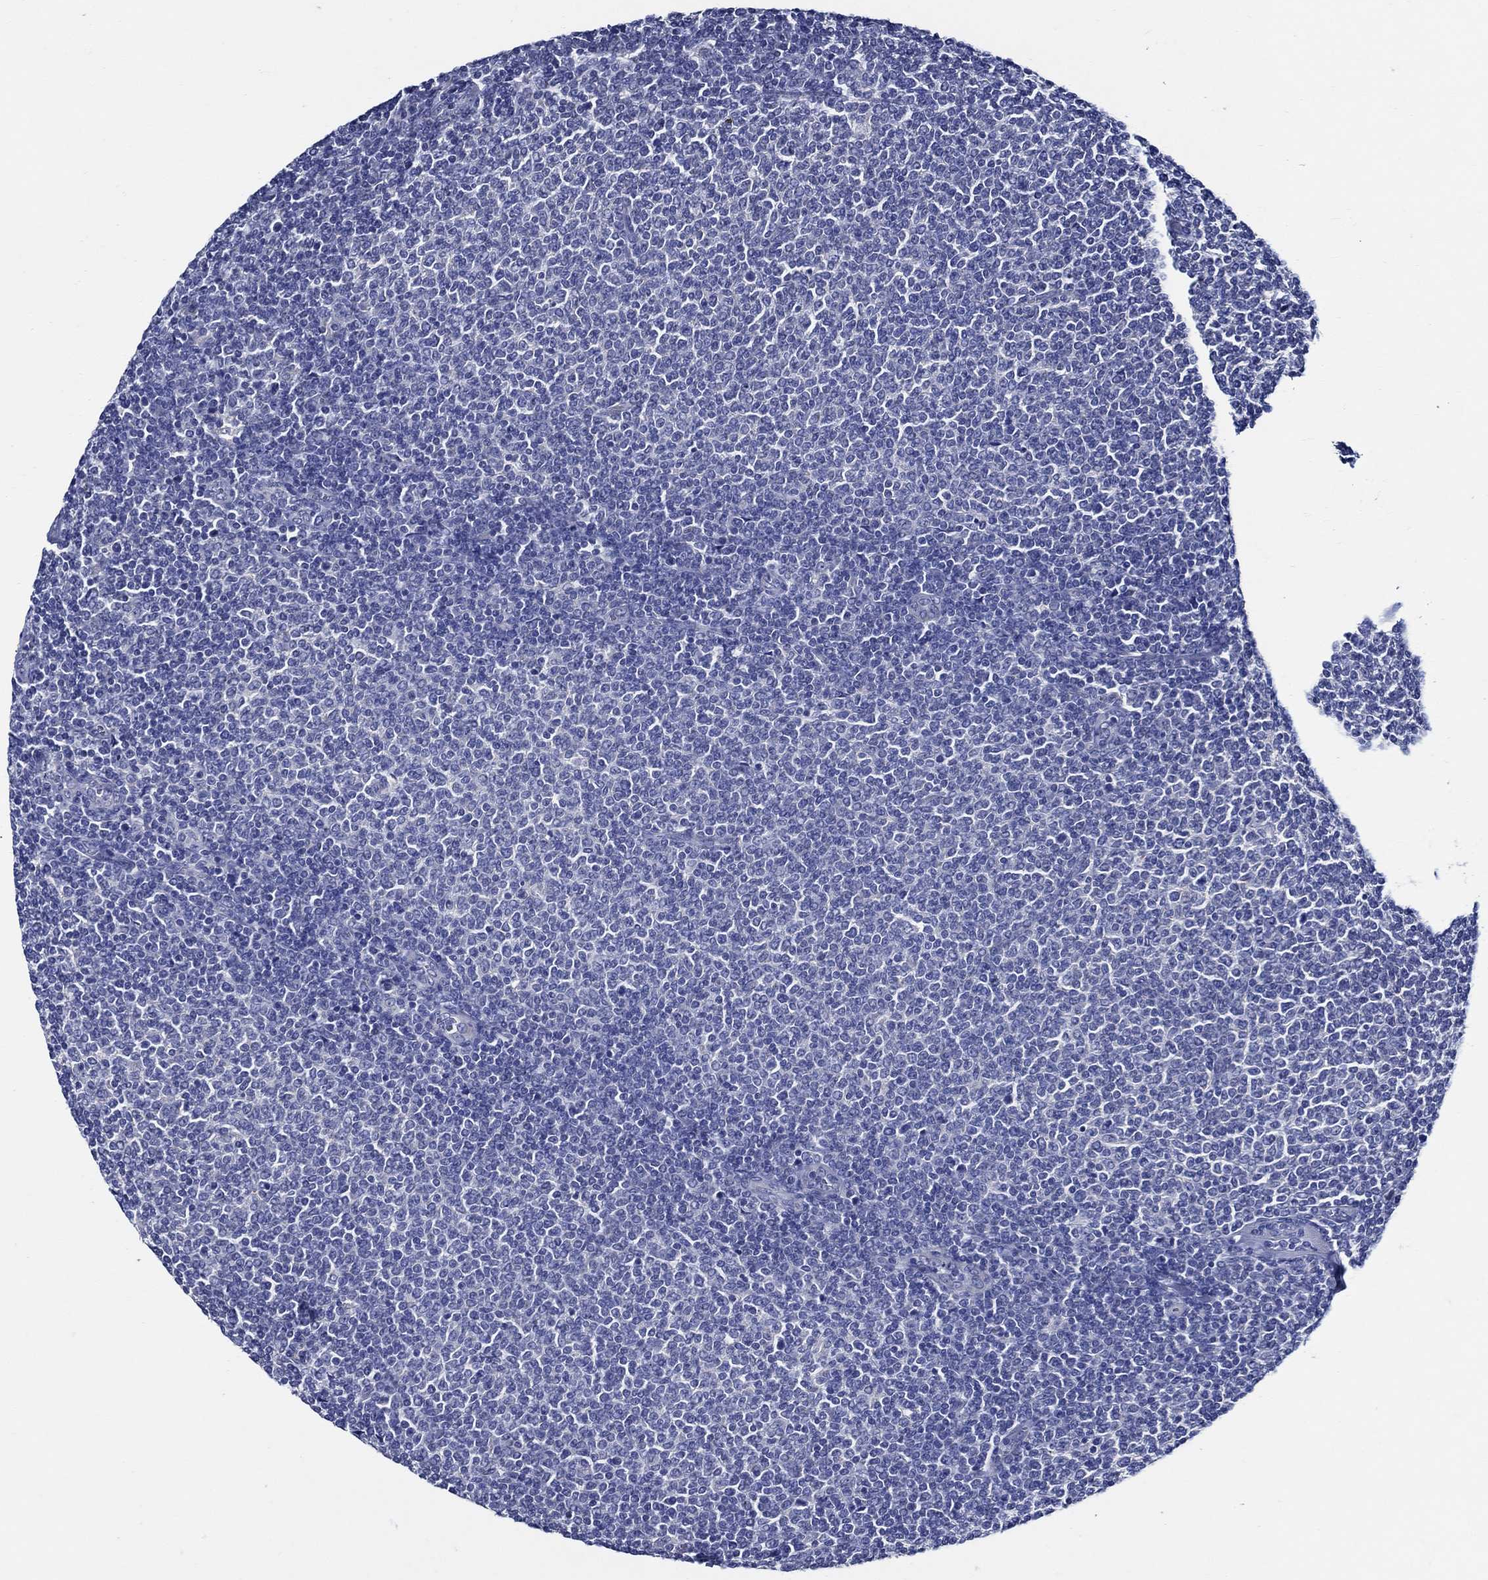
{"staining": {"intensity": "negative", "quantity": "none", "location": "none"}, "tissue": "lymphoma", "cell_type": "Tumor cells", "image_type": "cancer", "snomed": [{"axis": "morphology", "description": "Malignant lymphoma, non-Hodgkin's type, Low grade"}, {"axis": "topography", "description": "Lymph node"}], "caption": "This photomicrograph is of low-grade malignant lymphoma, non-Hodgkin's type stained with IHC to label a protein in brown with the nuclei are counter-stained blue. There is no expression in tumor cells. (Brightfield microscopy of DAB immunohistochemistry (IHC) at high magnification).", "gene": "SKOR1", "patient": {"sex": "male", "age": 52}}